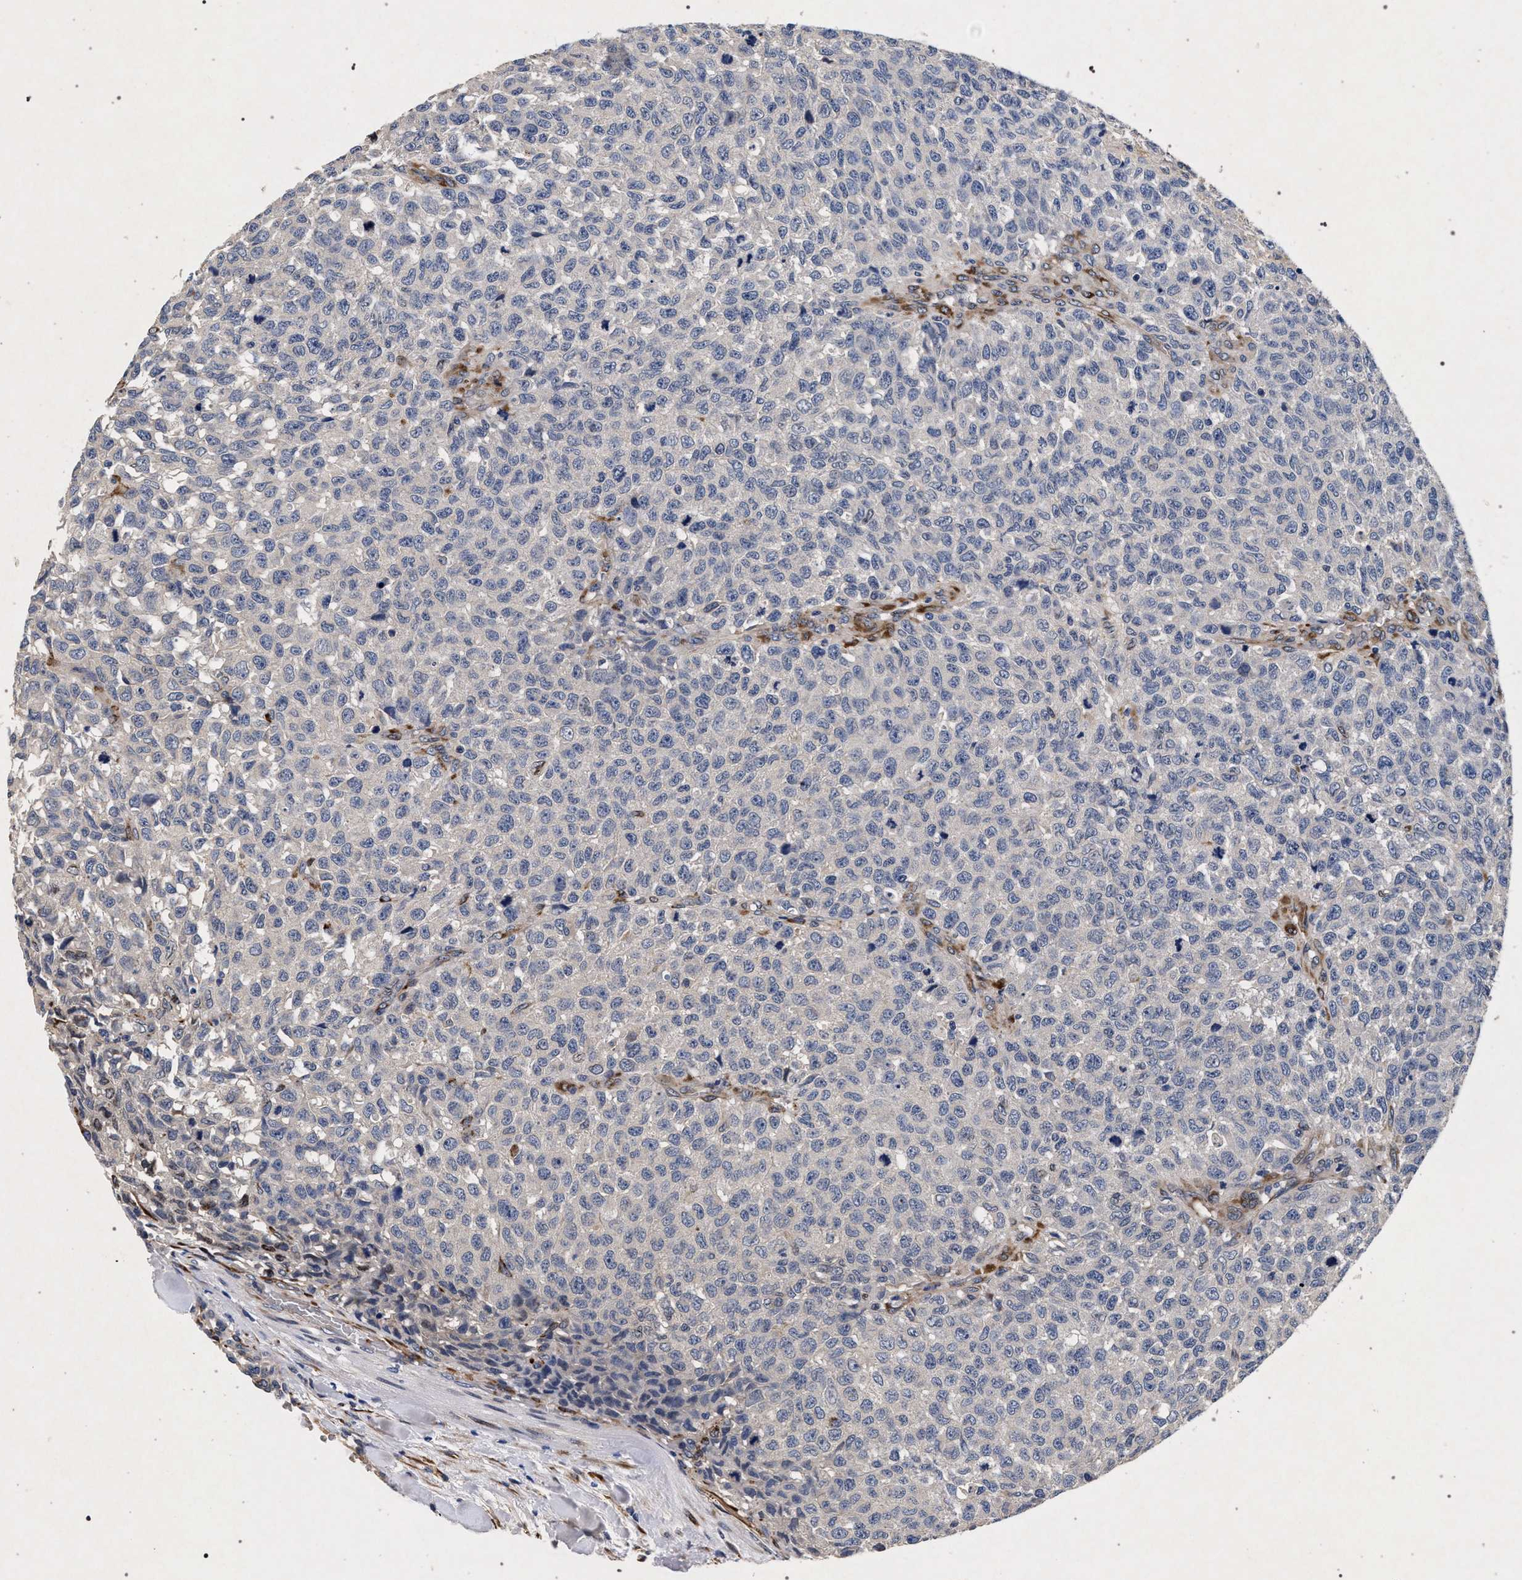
{"staining": {"intensity": "negative", "quantity": "none", "location": "none"}, "tissue": "testis cancer", "cell_type": "Tumor cells", "image_type": "cancer", "snomed": [{"axis": "morphology", "description": "Seminoma, NOS"}, {"axis": "topography", "description": "Testis"}], "caption": "Protein analysis of testis cancer (seminoma) displays no significant positivity in tumor cells. The staining is performed using DAB brown chromogen with nuclei counter-stained in using hematoxylin.", "gene": "NEK7", "patient": {"sex": "male", "age": 59}}